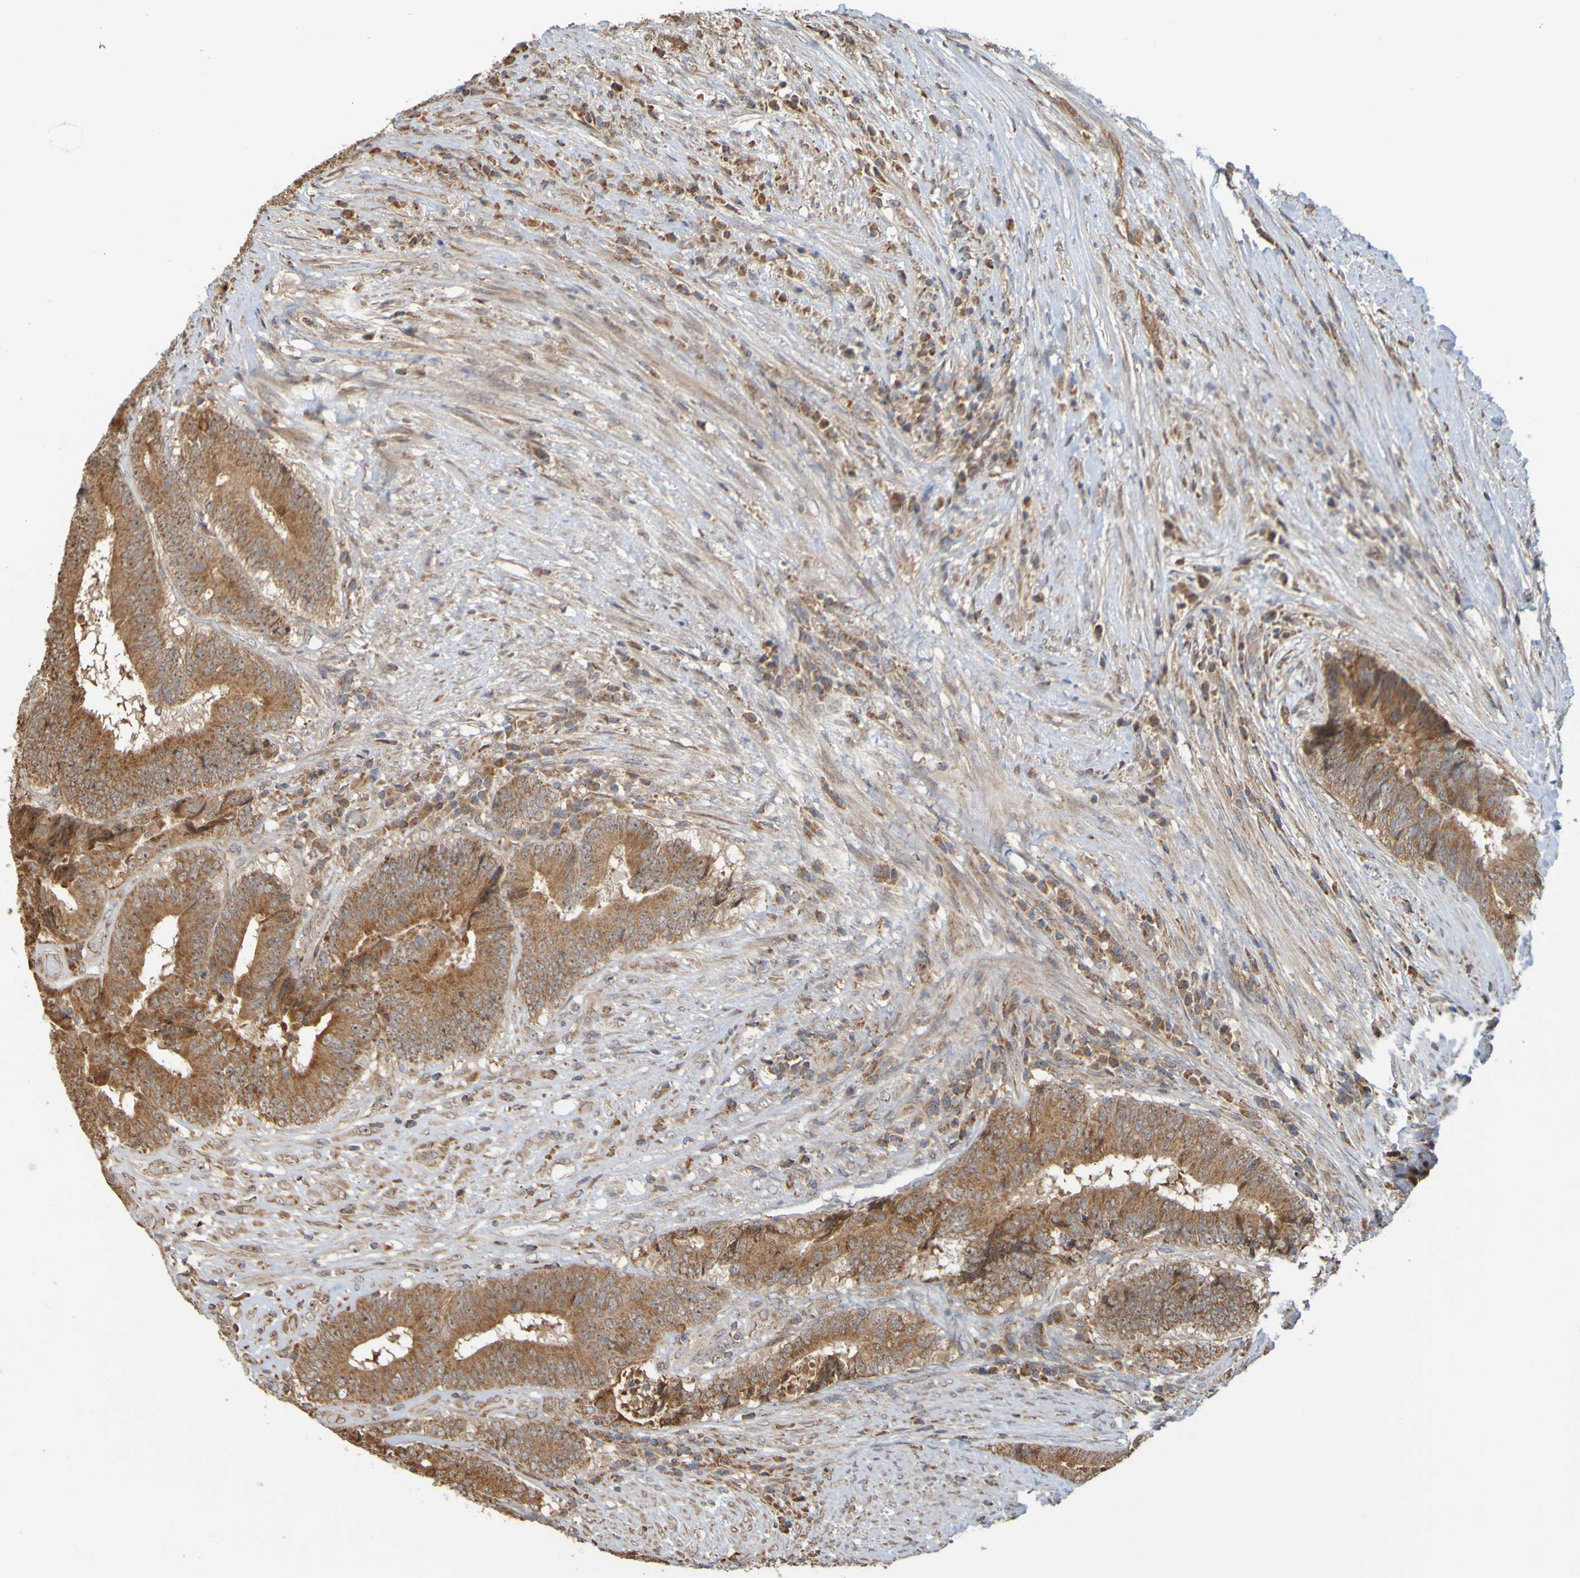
{"staining": {"intensity": "moderate", "quantity": ">75%", "location": "cytoplasmic/membranous"}, "tissue": "colorectal cancer", "cell_type": "Tumor cells", "image_type": "cancer", "snomed": [{"axis": "morphology", "description": "Adenocarcinoma, NOS"}, {"axis": "topography", "description": "Rectum"}], "caption": "Tumor cells show medium levels of moderate cytoplasmic/membranous expression in approximately >75% of cells in colorectal cancer (adenocarcinoma).", "gene": "TMBIM1", "patient": {"sex": "male", "age": 72}}